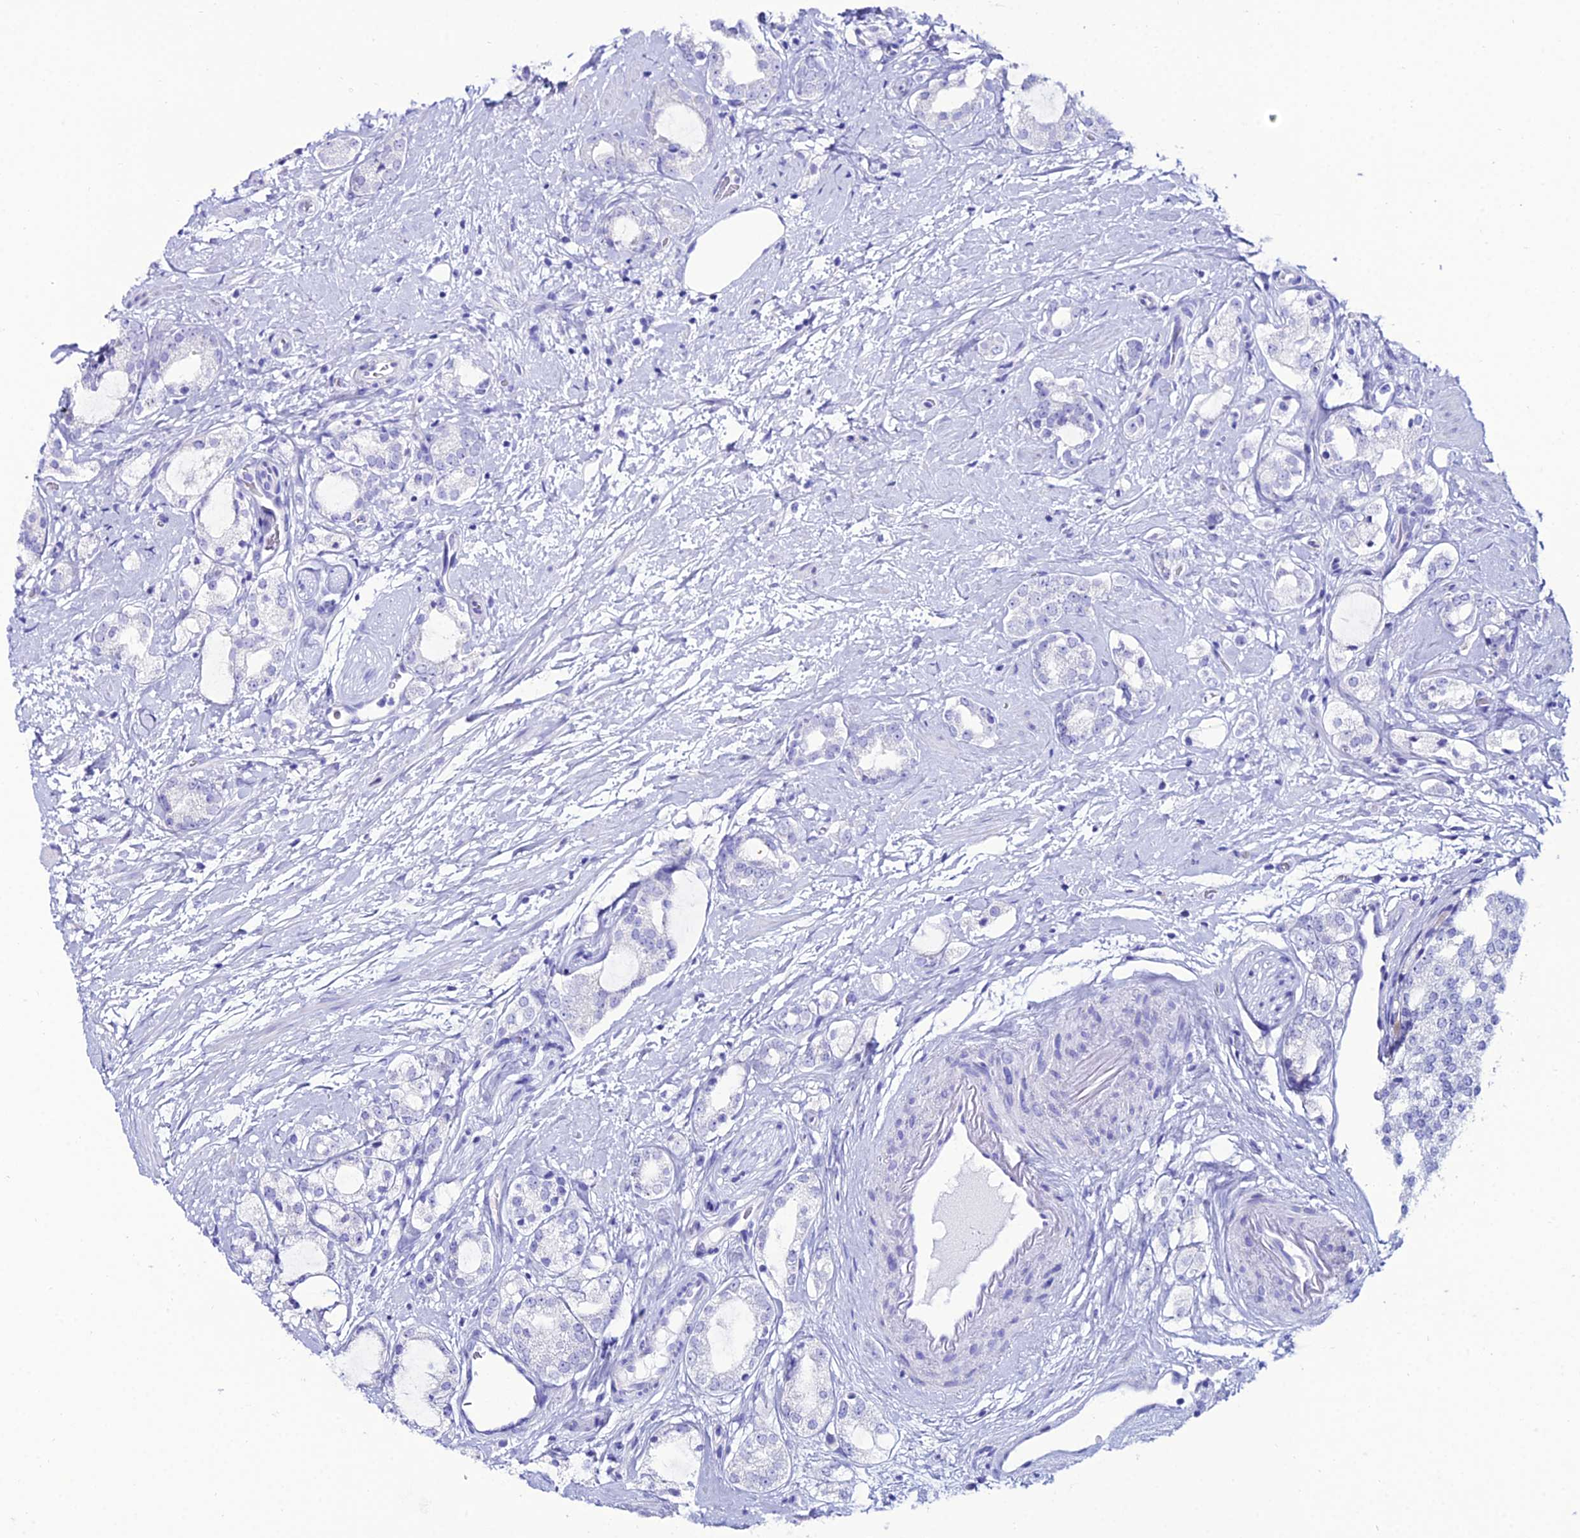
{"staining": {"intensity": "negative", "quantity": "none", "location": "none"}, "tissue": "prostate cancer", "cell_type": "Tumor cells", "image_type": "cancer", "snomed": [{"axis": "morphology", "description": "Adenocarcinoma, High grade"}, {"axis": "topography", "description": "Prostate"}], "caption": "Immunohistochemistry (IHC) image of human prostate high-grade adenocarcinoma stained for a protein (brown), which shows no expression in tumor cells.", "gene": "OR4D5", "patient": {"sex": "male", "age": 64}}